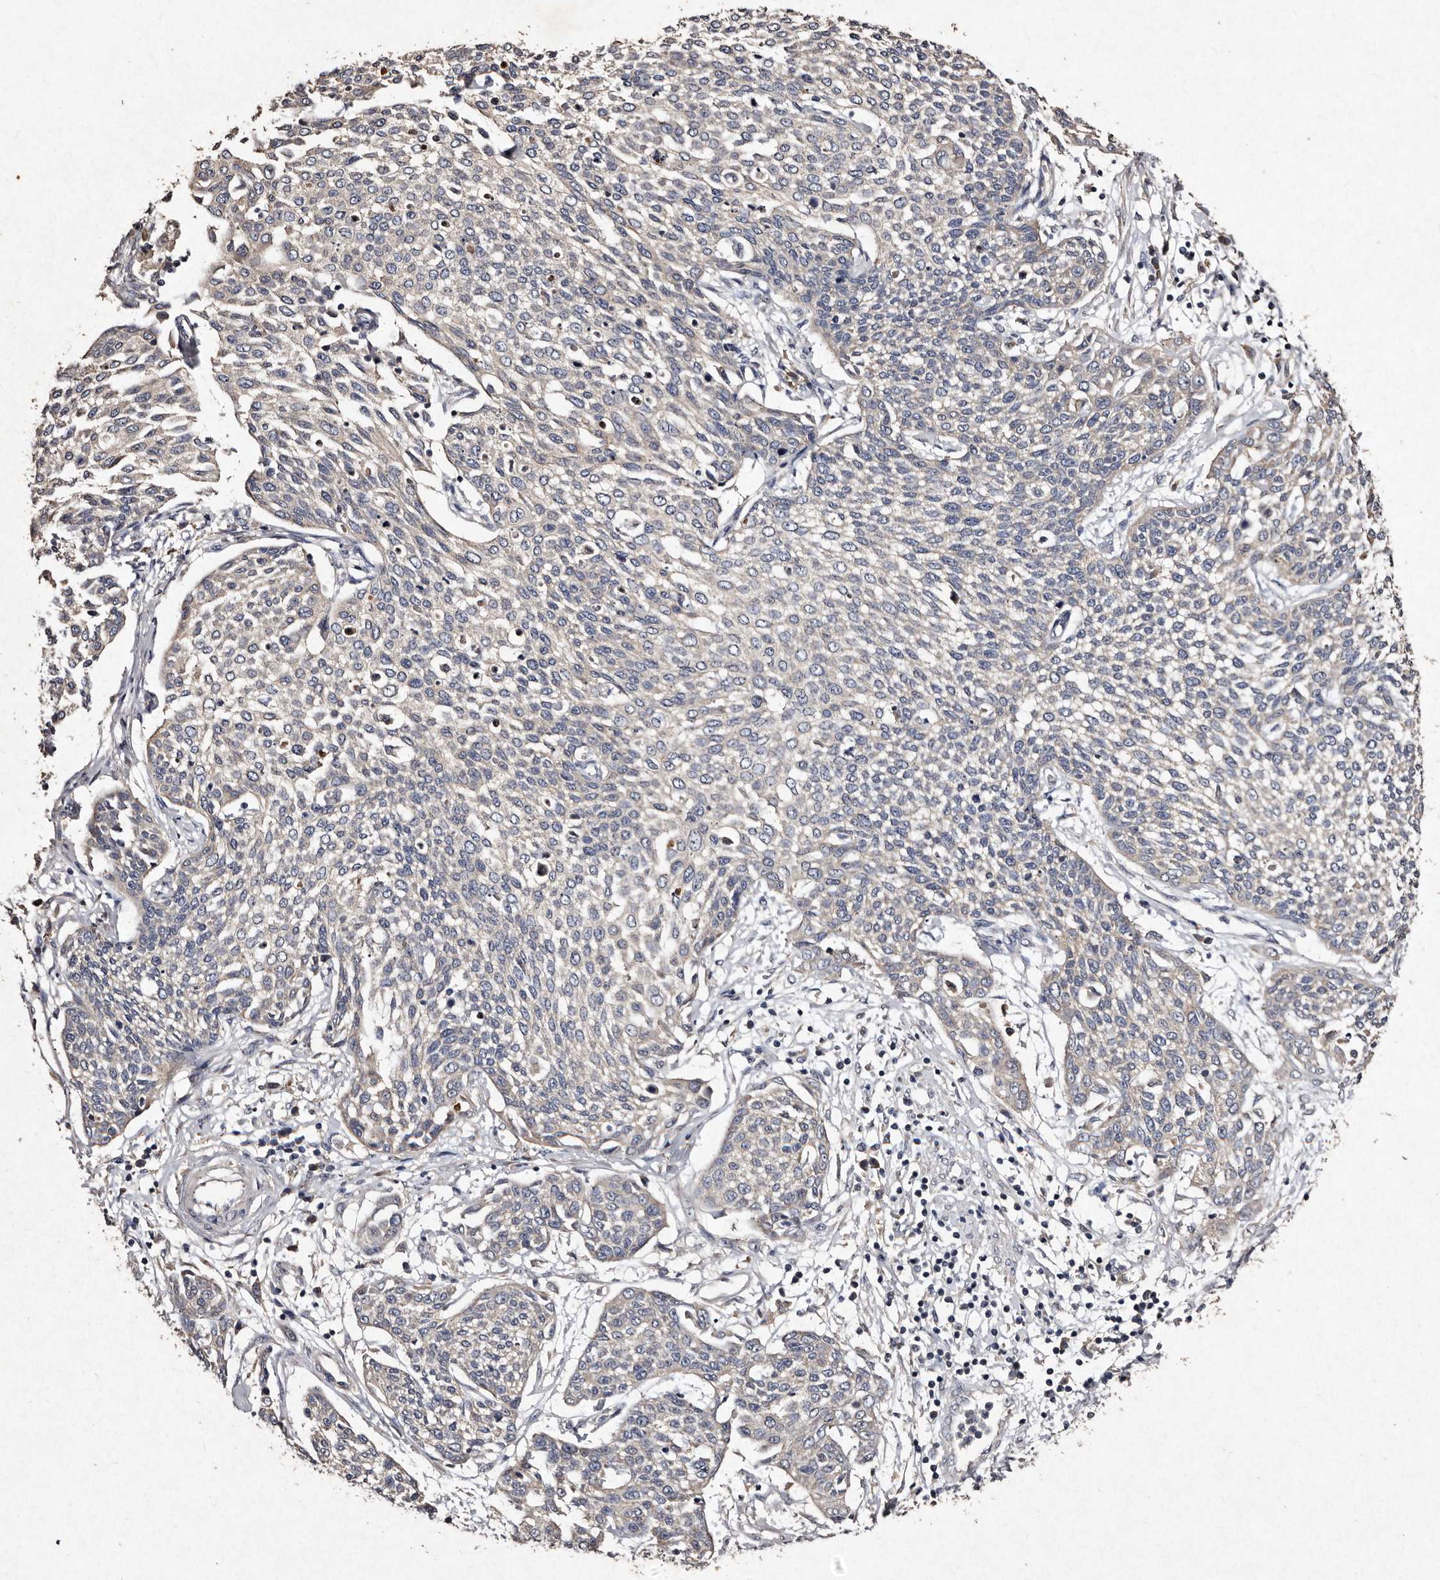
{"staining": {"intensity": "negative", "quantity": "none", "location": "none"}, "tissue": "cervical cancer", "cell_type": "Tumor cells", "image_type": "cancer", "snomed": [{"axis": "morphology", "description": "Squamous cell carcinoma, NOS"}, {"axis": "topography", "description": "Cervix"}], "caption": "Human cervical cancer stained for a protein using immunohistochemistry (IHC) shows no staining in tumor cells.", "gene": "TFB1M", "patient": {"sex": "female", "age": 34}}